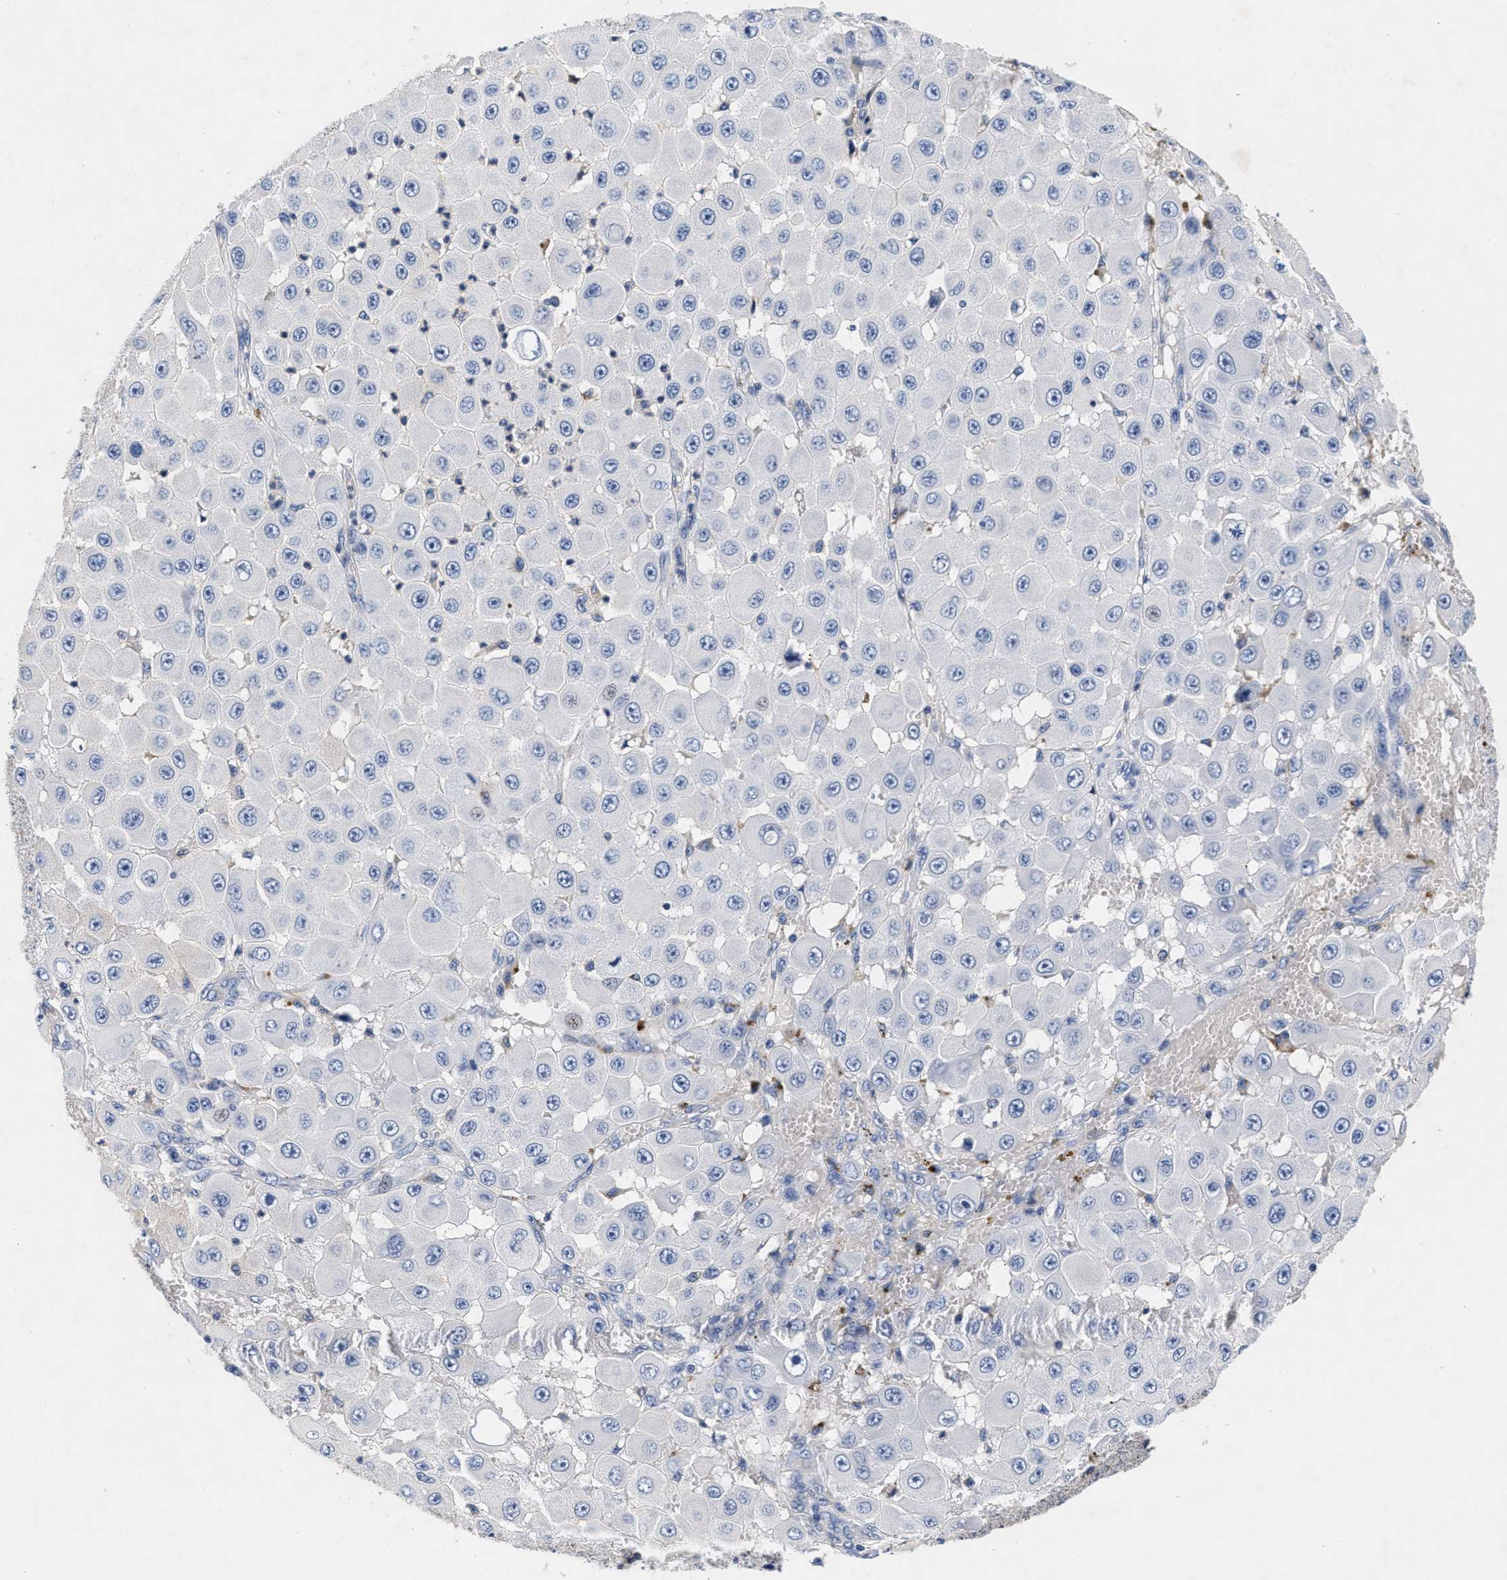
{"staining": {"intensity": "negative", "quantity": "none", "location": "none"}, "tissue": "melanoma", "cell_type": "Tumor cells", "image_type": "cancer", "snomed": [{"axis": "morphology", "description": "Malignant melanoma, NOS"}, {"axis": "topography", "description": "Skin"}], "caption": "High power microscopy photomicrograph of an immunohistochemistry photomicrograph of melanoma, revealing no significant staining in tumor cells.", "gene": "GNAI3", "patient": {"sex": "female", "age": 81}}